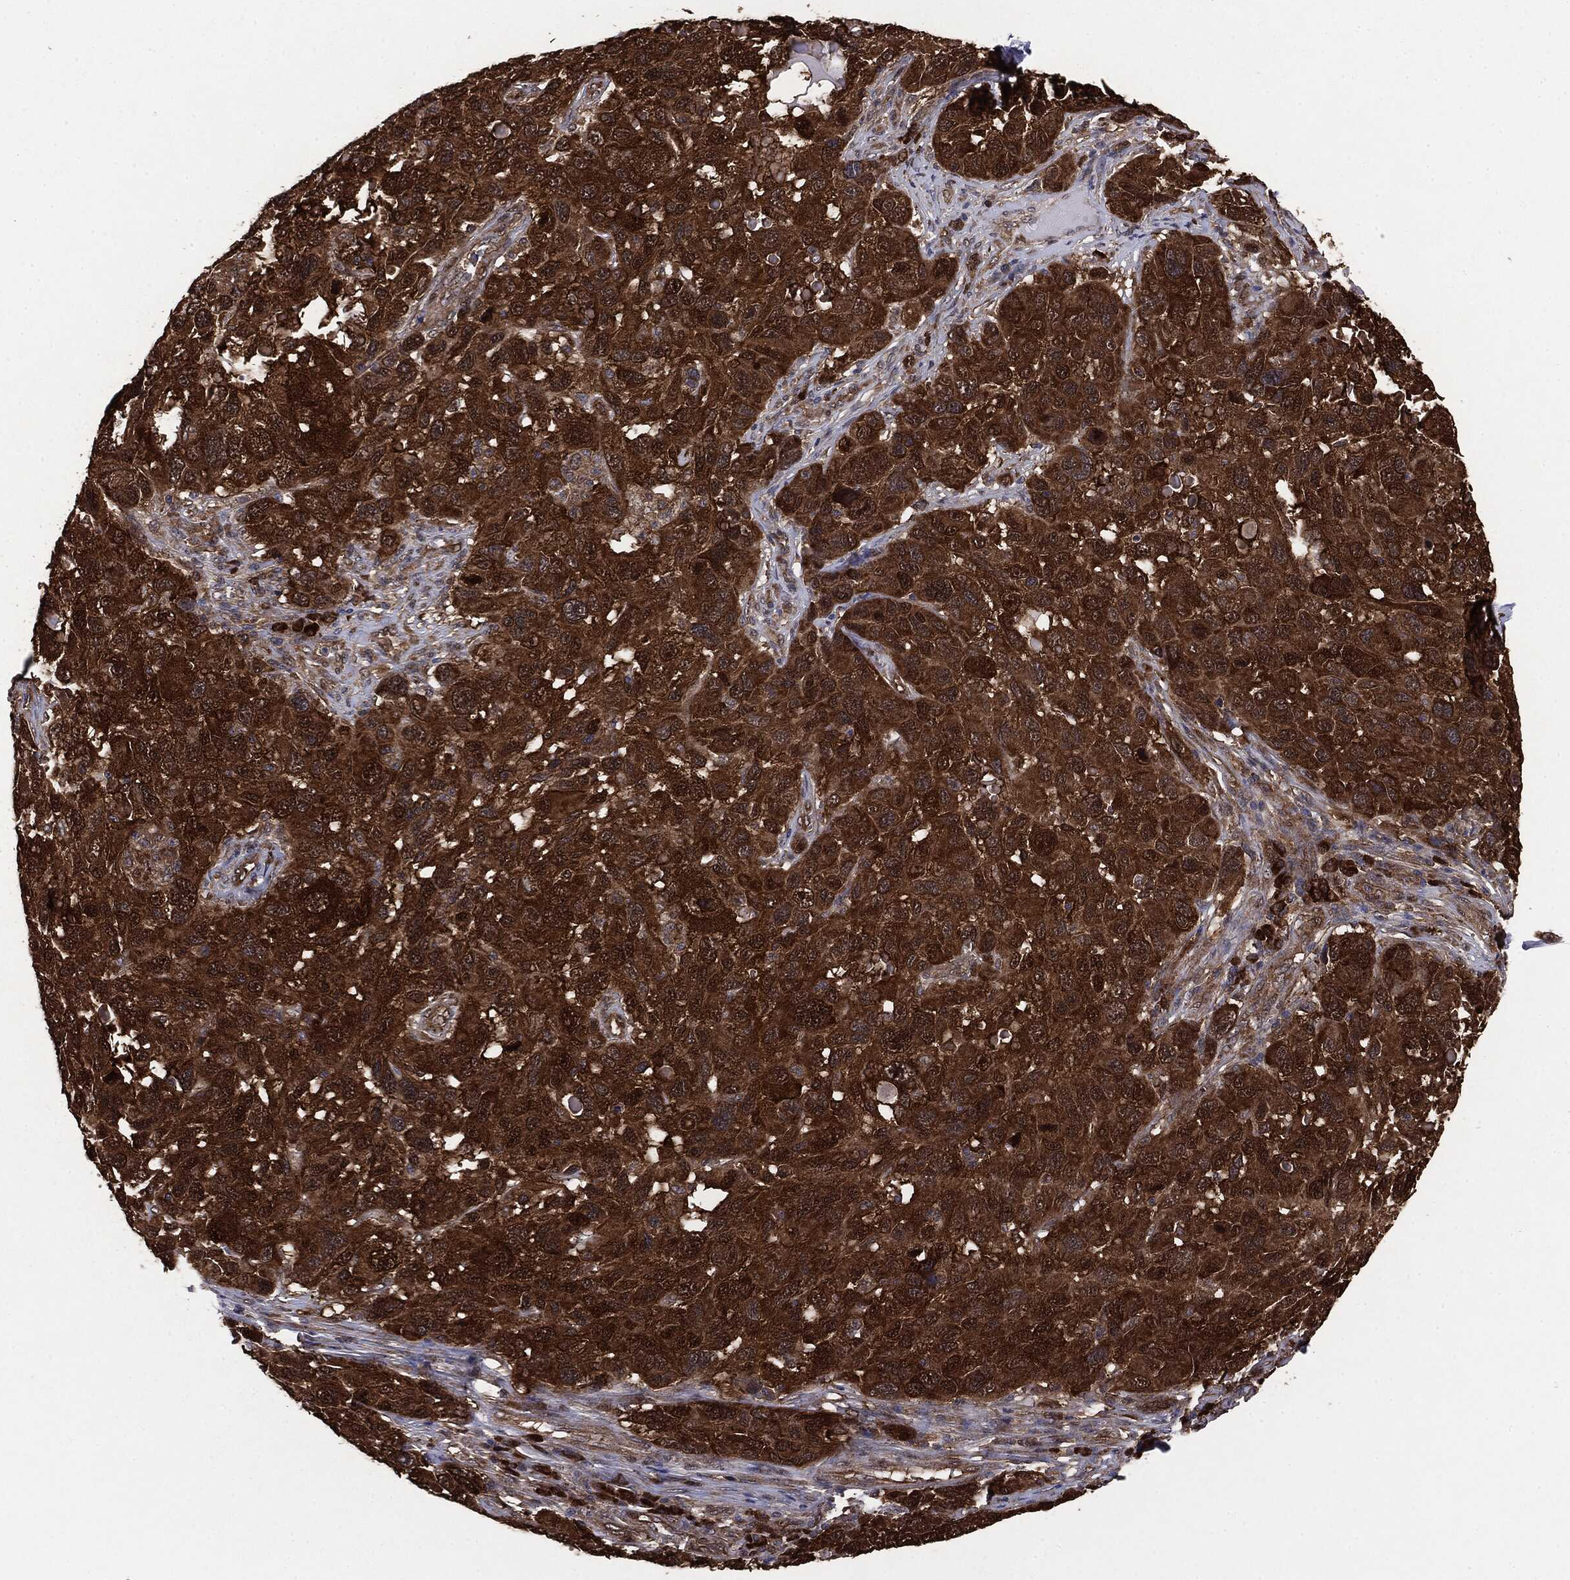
{"staining": {"intensity": "strong", "quantity": ">75%", "location": "cytoplasmic/membranous"}, "tissue": "melanoma", "cell_type": "Tumor cells", "image_type": "cancer", "snomed": [{"axis": "morphology", "description": "Malignant melanoma, NOS"}, {"axis": "topography", "description": "Skin"}], "caption": "Tumor cells demonstrate strong cytoplasmic/membranous positivity in approximately >75% of cells in melanoma. (DAB (3,3'-diaminobenzidine) IHC, brown staining for protein, blue staining for nuclei).", "gene": "NME1", "patient": {"sex": "male", "age": 53}}